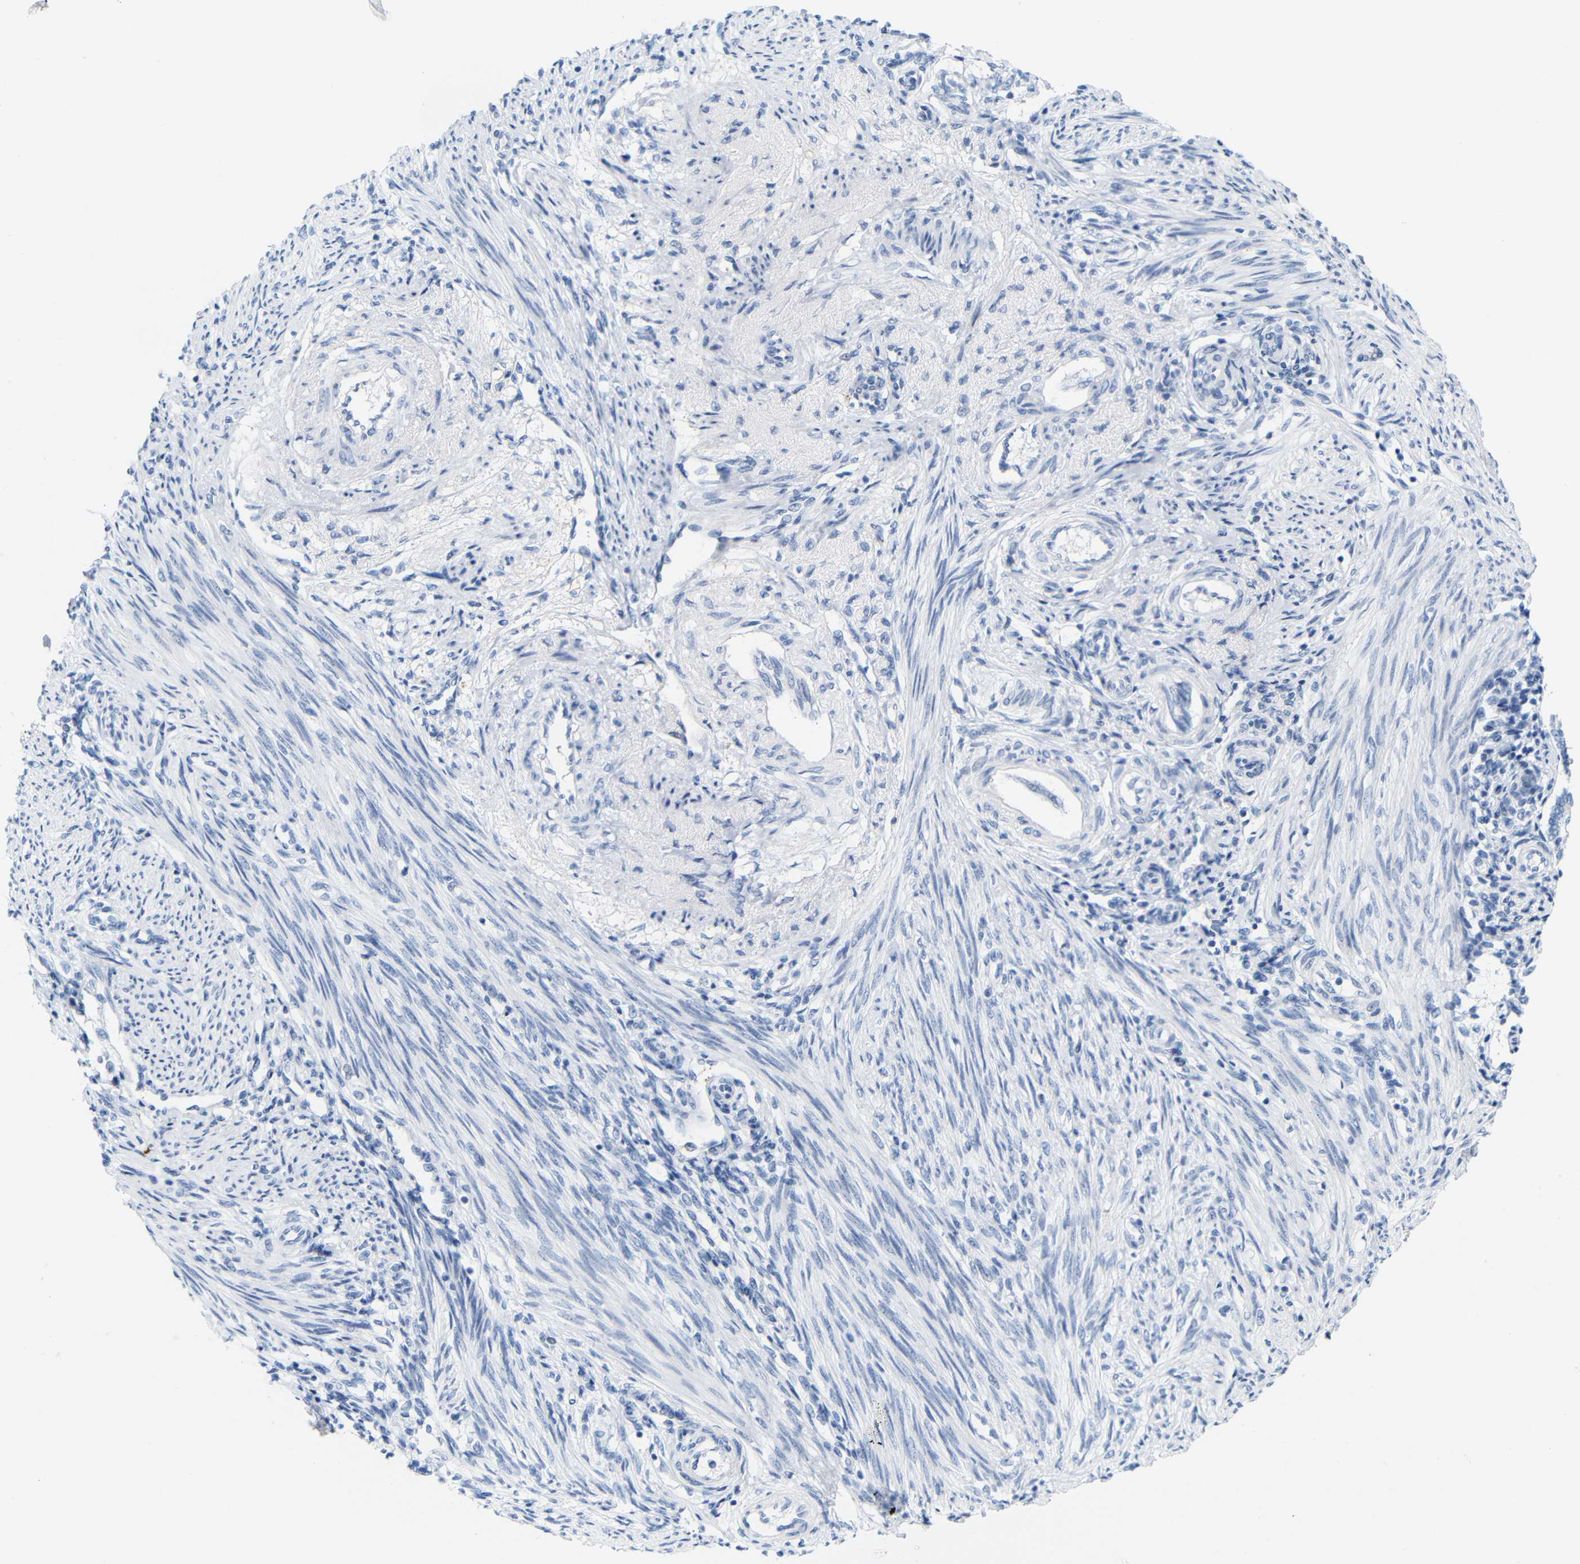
{"staining": {"intensity": "negative", "quantity": "none", "location": "none"}, "tissue": "endometrium", "cell_type": "Cells in endometrial stroma", "image_type": "normal", "snomed": [{"axis": "morphology", "description": "Normal tissue, NOS"}, {"axis": "topography", "description": "Endometrium"}], "caption": "Immunohistochemistry photomicrograph of benign endometrium stained for a protein (brown), which exhibits no expression in cells in endometrial stroma.", "gene": "MT1A", "patient": {"sex": "female", "age": 42}}